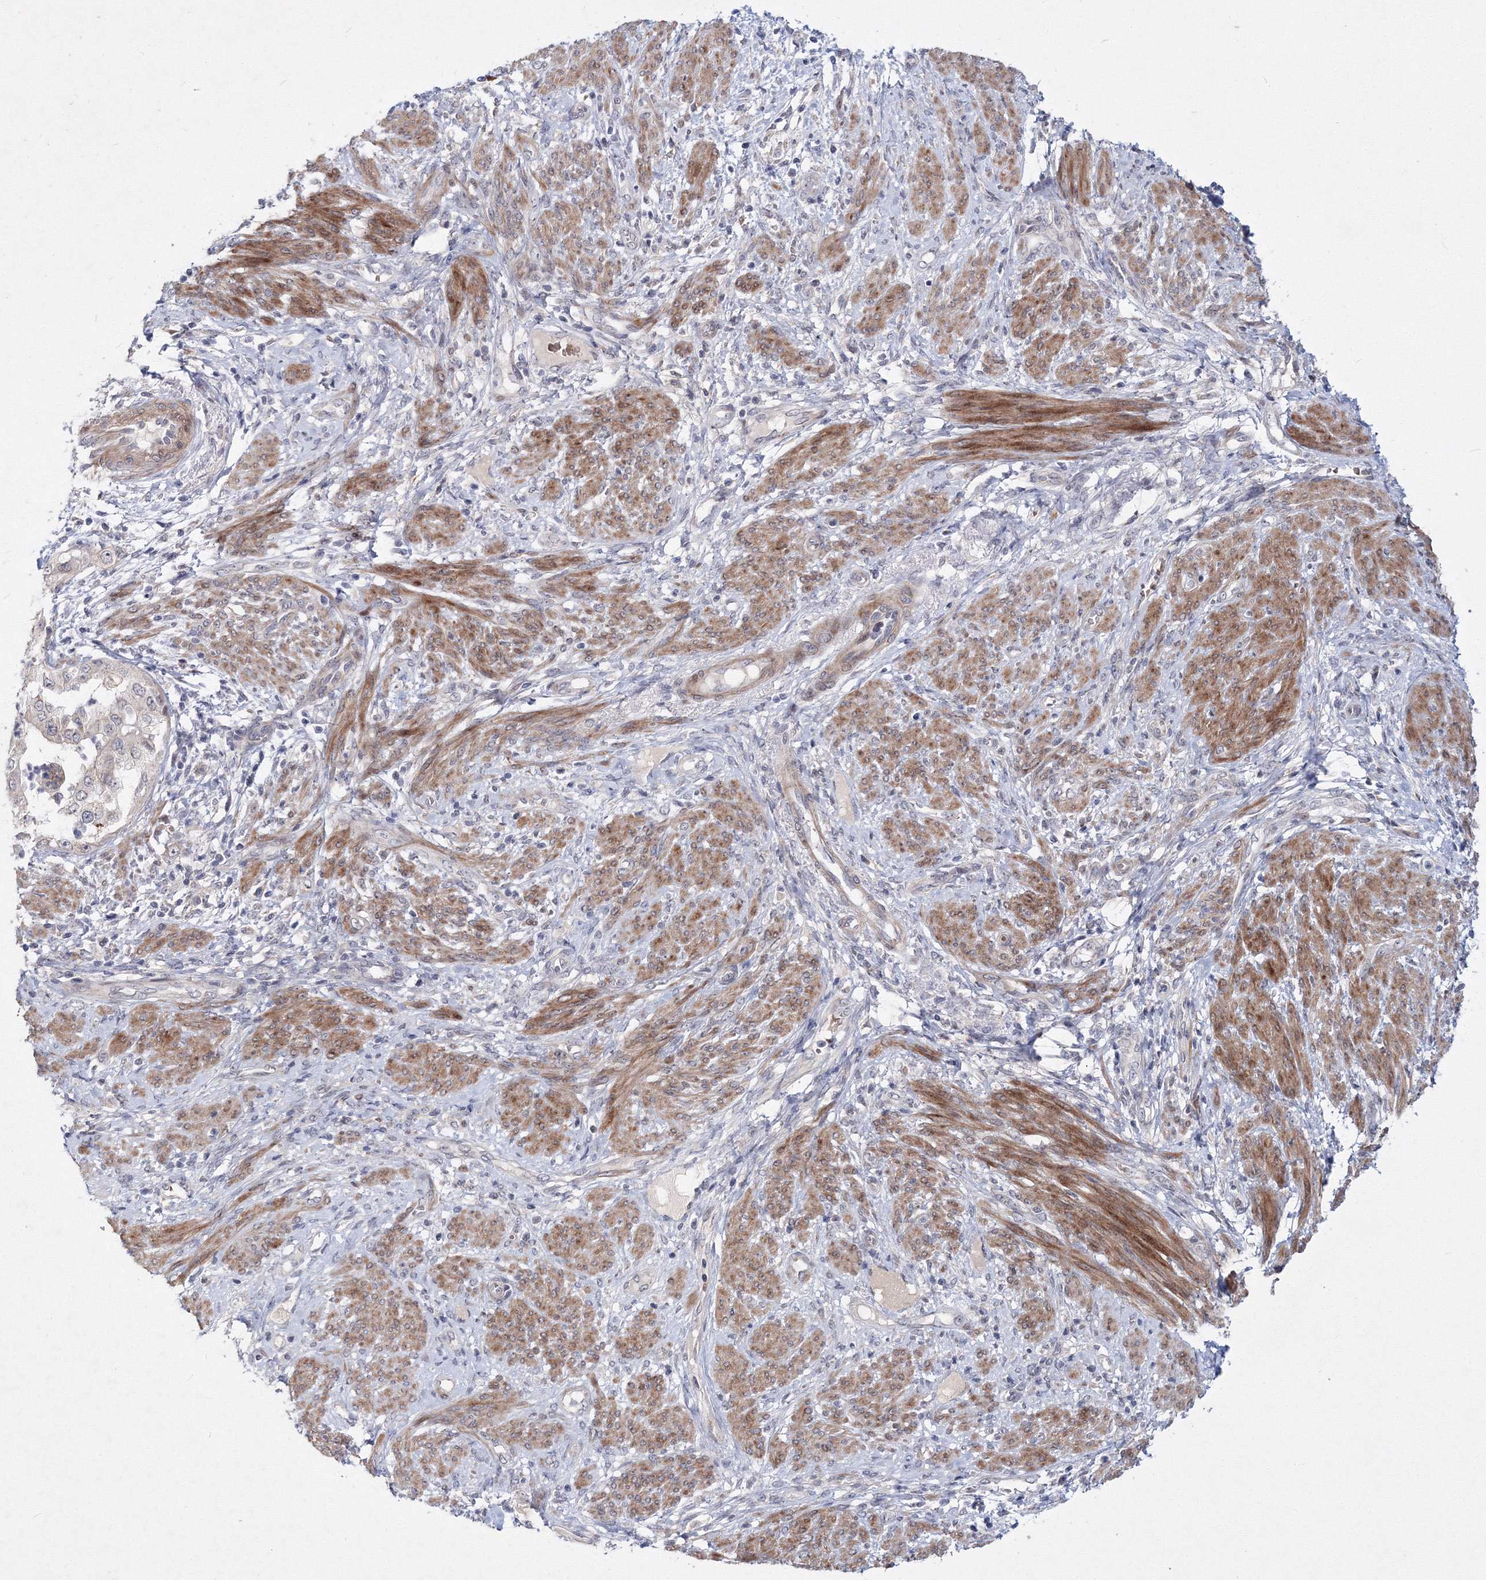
{"staining": {"intensity": "negative", "quantity": "none", "location": "none"}, "tissue": "endometrial cancer", "cell_type": "Tumor cells", "image_type": "cancer", "snomed": [{"axis": "morphology", "description": "Adenocarcinoma, NOS"}, {"axis": "topography", "description": "Endometrium"}], "caption": "A high-resolution micrograph shows IHC staining of adenocarcinoma (endometrial), which displays no significant staining in tumor cells.", "gene": "C11orf52", "patient": {"sex": "female", "age": 85}}